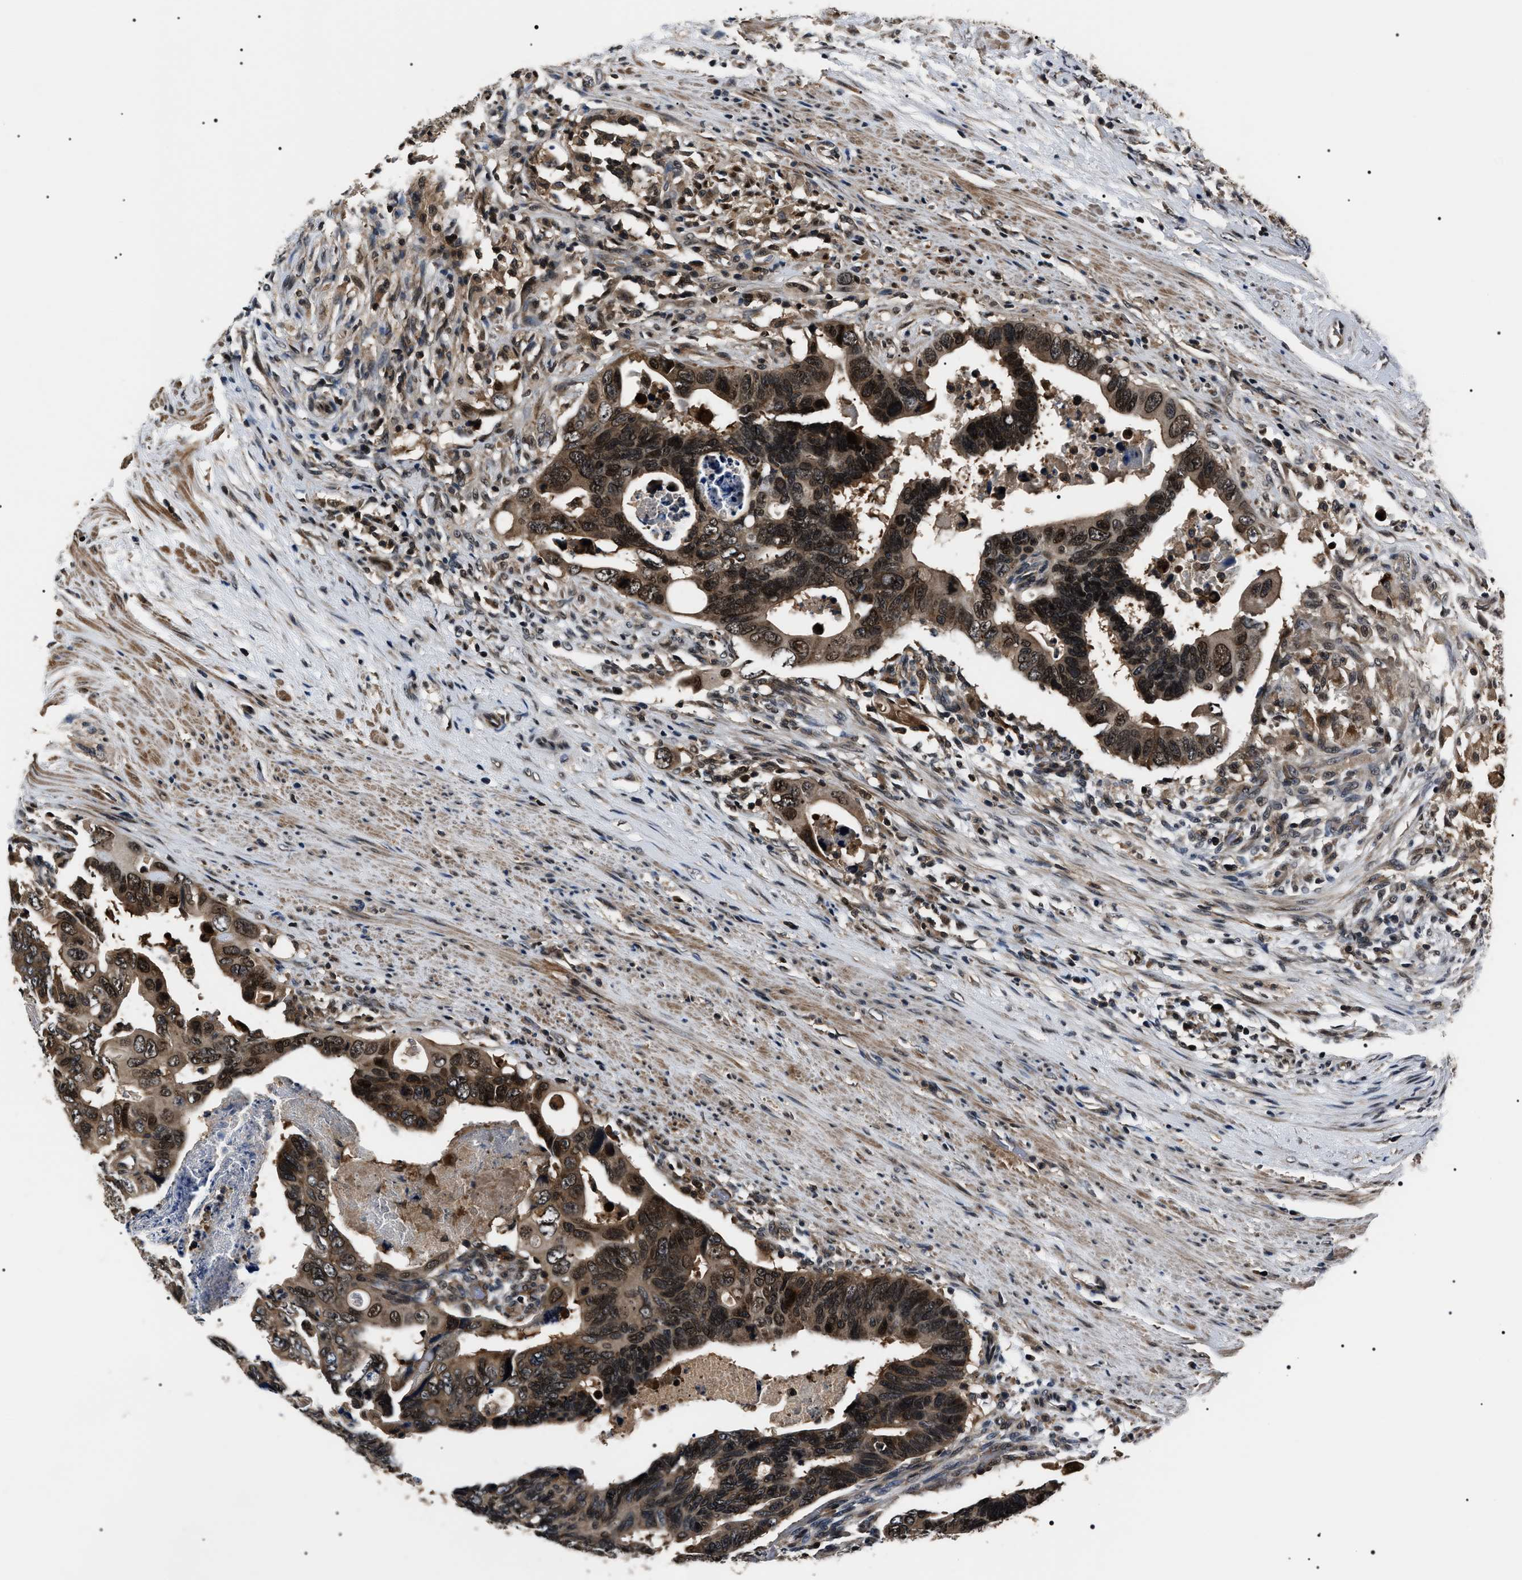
{"staining": {"intensity": "moderate", "quantity": ">75%", "location": "cytoplasmic/membranous,nuclear"}, "tissue": "colorectal cancer", "cell_type": "Tumor cells", "image_type": "cancer", "snomed": [{"axis": "morphology", "description": "Adenocarcinoma, NOS"}, {"axis": "topography", "description": "Rectum"}], "caption": "Colorectal cancer (adenocarcinoma) stained with a protein marker displays moderate staining in tumor cells.", "gene": "SIPA1", "patient": {"sex": "male", "age": 53}}